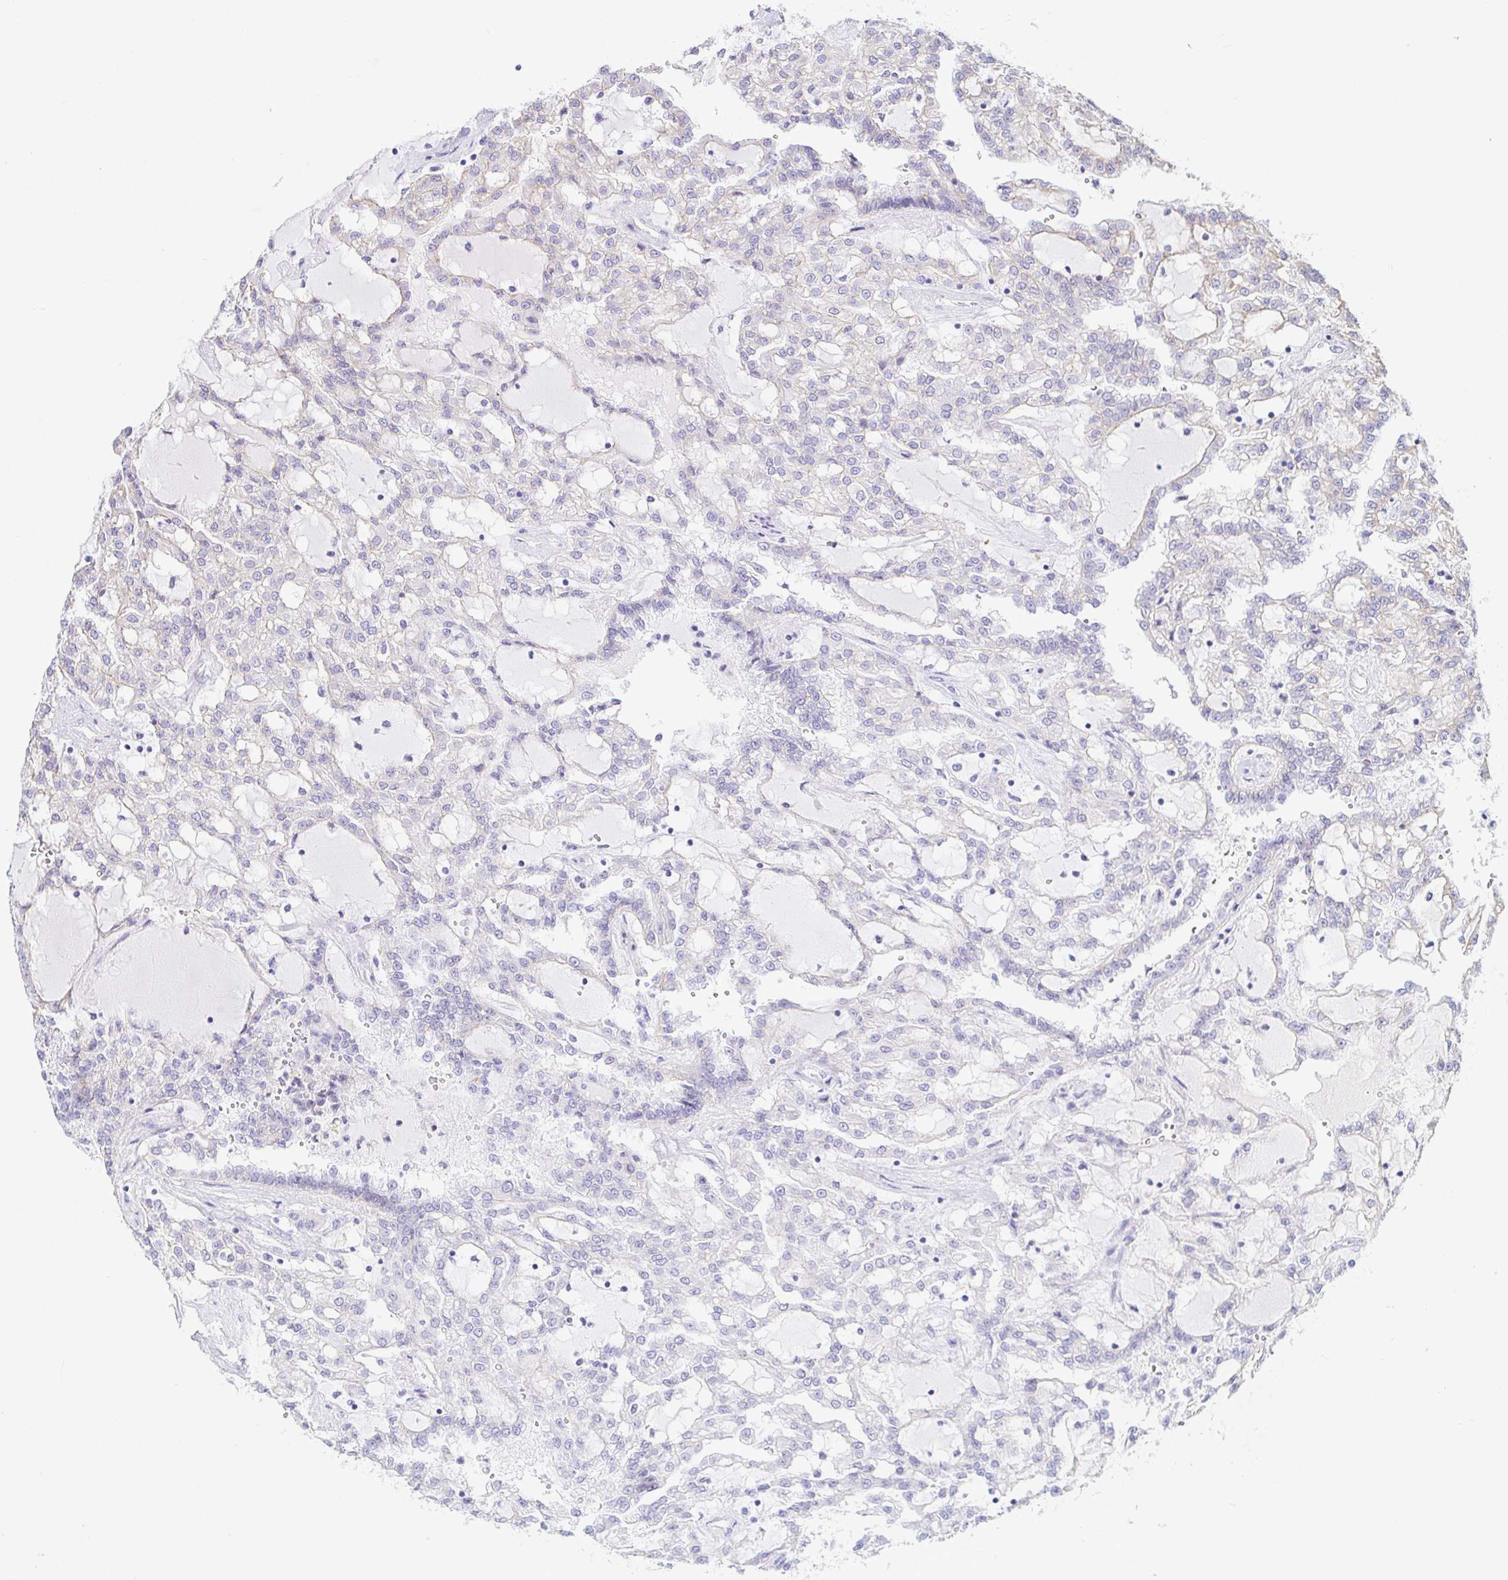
{"staining": {"intensity": "negative", "quantity": "none", "location": "none"}, "tissue": "renal cancer", "cell_type": "Tumor cells", "image_type": "cancer", "snomed": [{"axis": "morphology", "description": "Adenocarcinoma, NOS"}, {"axis": "topography", "description": "Kidney"}], "caption": "High power microscopy photomicrograph of an immunohistochemistry (IHC) photomicrograph of renal cancer, revealing no significant expression in tumor cells.", "gene": "PINLYP", "patient": {"sex": "male", "age": 63}}